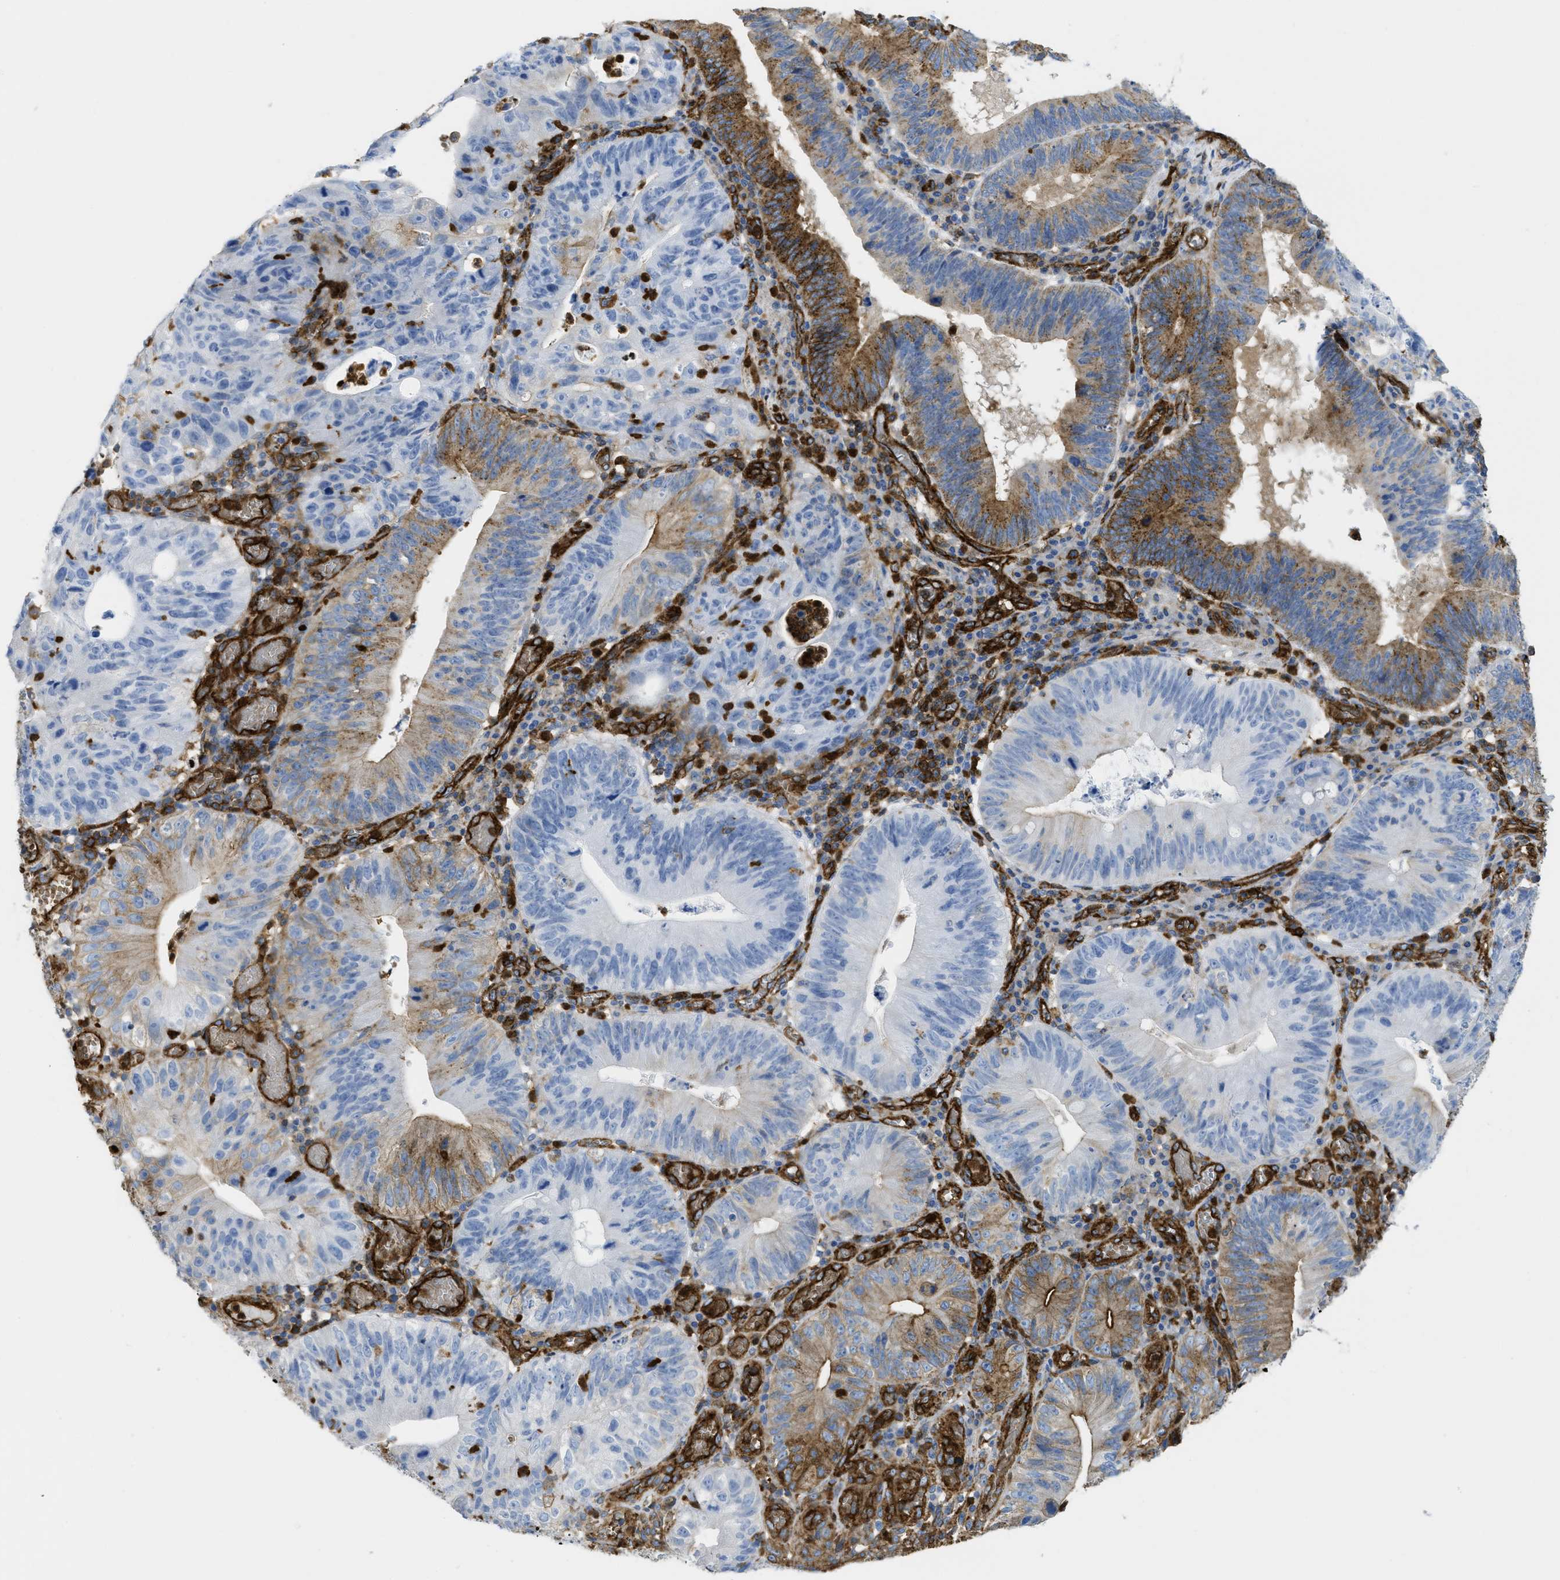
{"staining": {"intensity": "moderate", "quantity": "25%-75%", "location": "cytoplasmic/membranous"}, "tissue": "stomach cancer", "cell_type": "Tumor cells", "image_type": "cancer", "snomed": [{"axis": "morphology", "description": "Adenocarcinoma, NOS"}, {"axis": "topography", "description": "Stomach"}], "caption": "IHC (DAB (3,3'-diaminobenzidine)) staining of human stomach cancer exhibits moderate cytoplasmic/membranous protein staining in approximately 25%-75% of tumor cells.", "gene": "HIP1", "patient": {"sex": "male", "age": 59}}